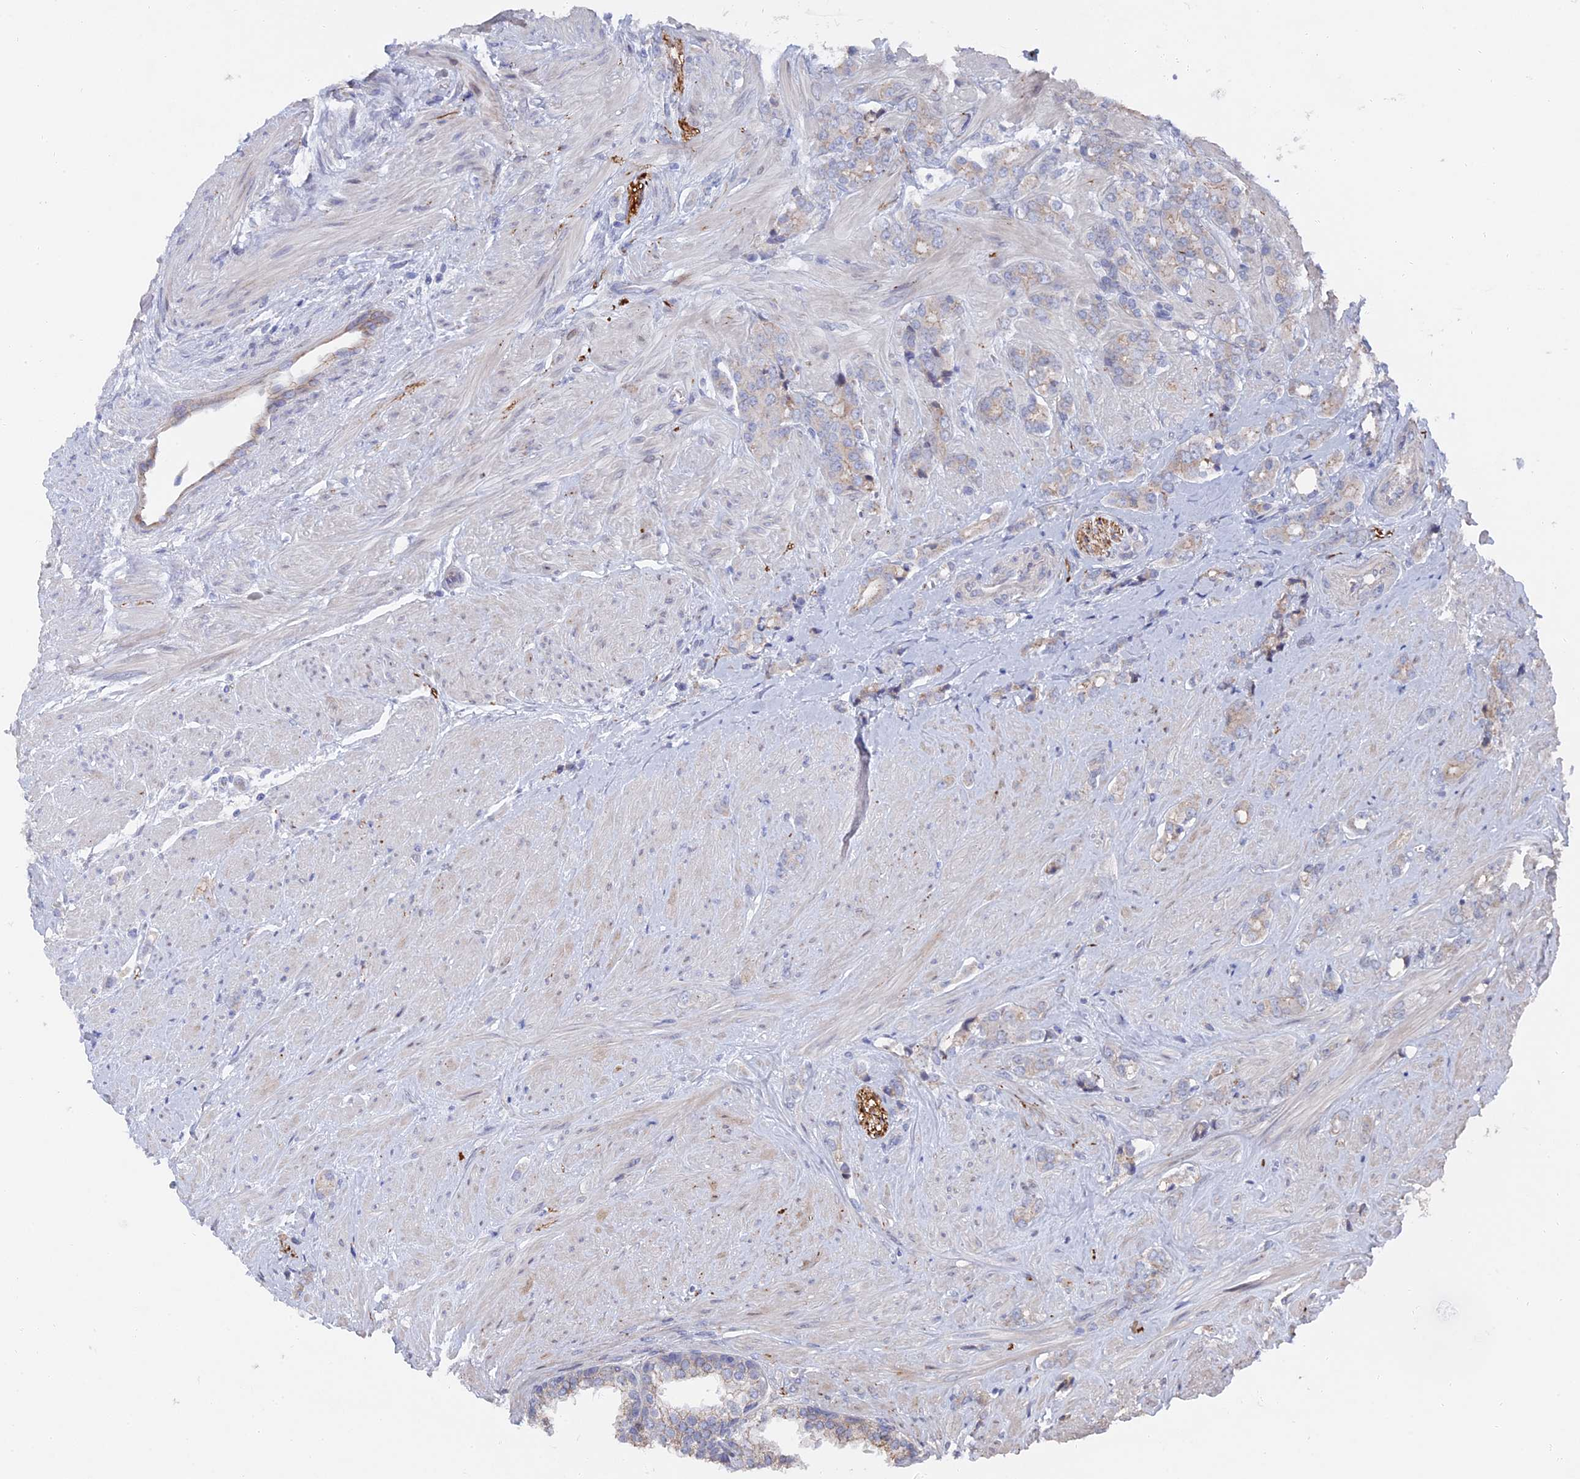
{"staining": {"intensity": "negative", "quantity": "none", "location": "none"}, "tissue": "prostate cancer", "cell_type": "Tumor cells", "image_type": "cancer", "snomed": [{"axis": "morphology", "description": "Adenocarcinoma, High grade"}, {"axis": "topography", "description": "Prostate"}], "caption": "IHC image of neoplastic tissue: human prostate cancer (high-grade adenocarcinoma) stained with DAB (3,3'-diaminobenzidine) reveals no significant protein positivity in tumor cells.", "gene": "TMEM161A", "patient": {"sex": "male", "age": 62}}